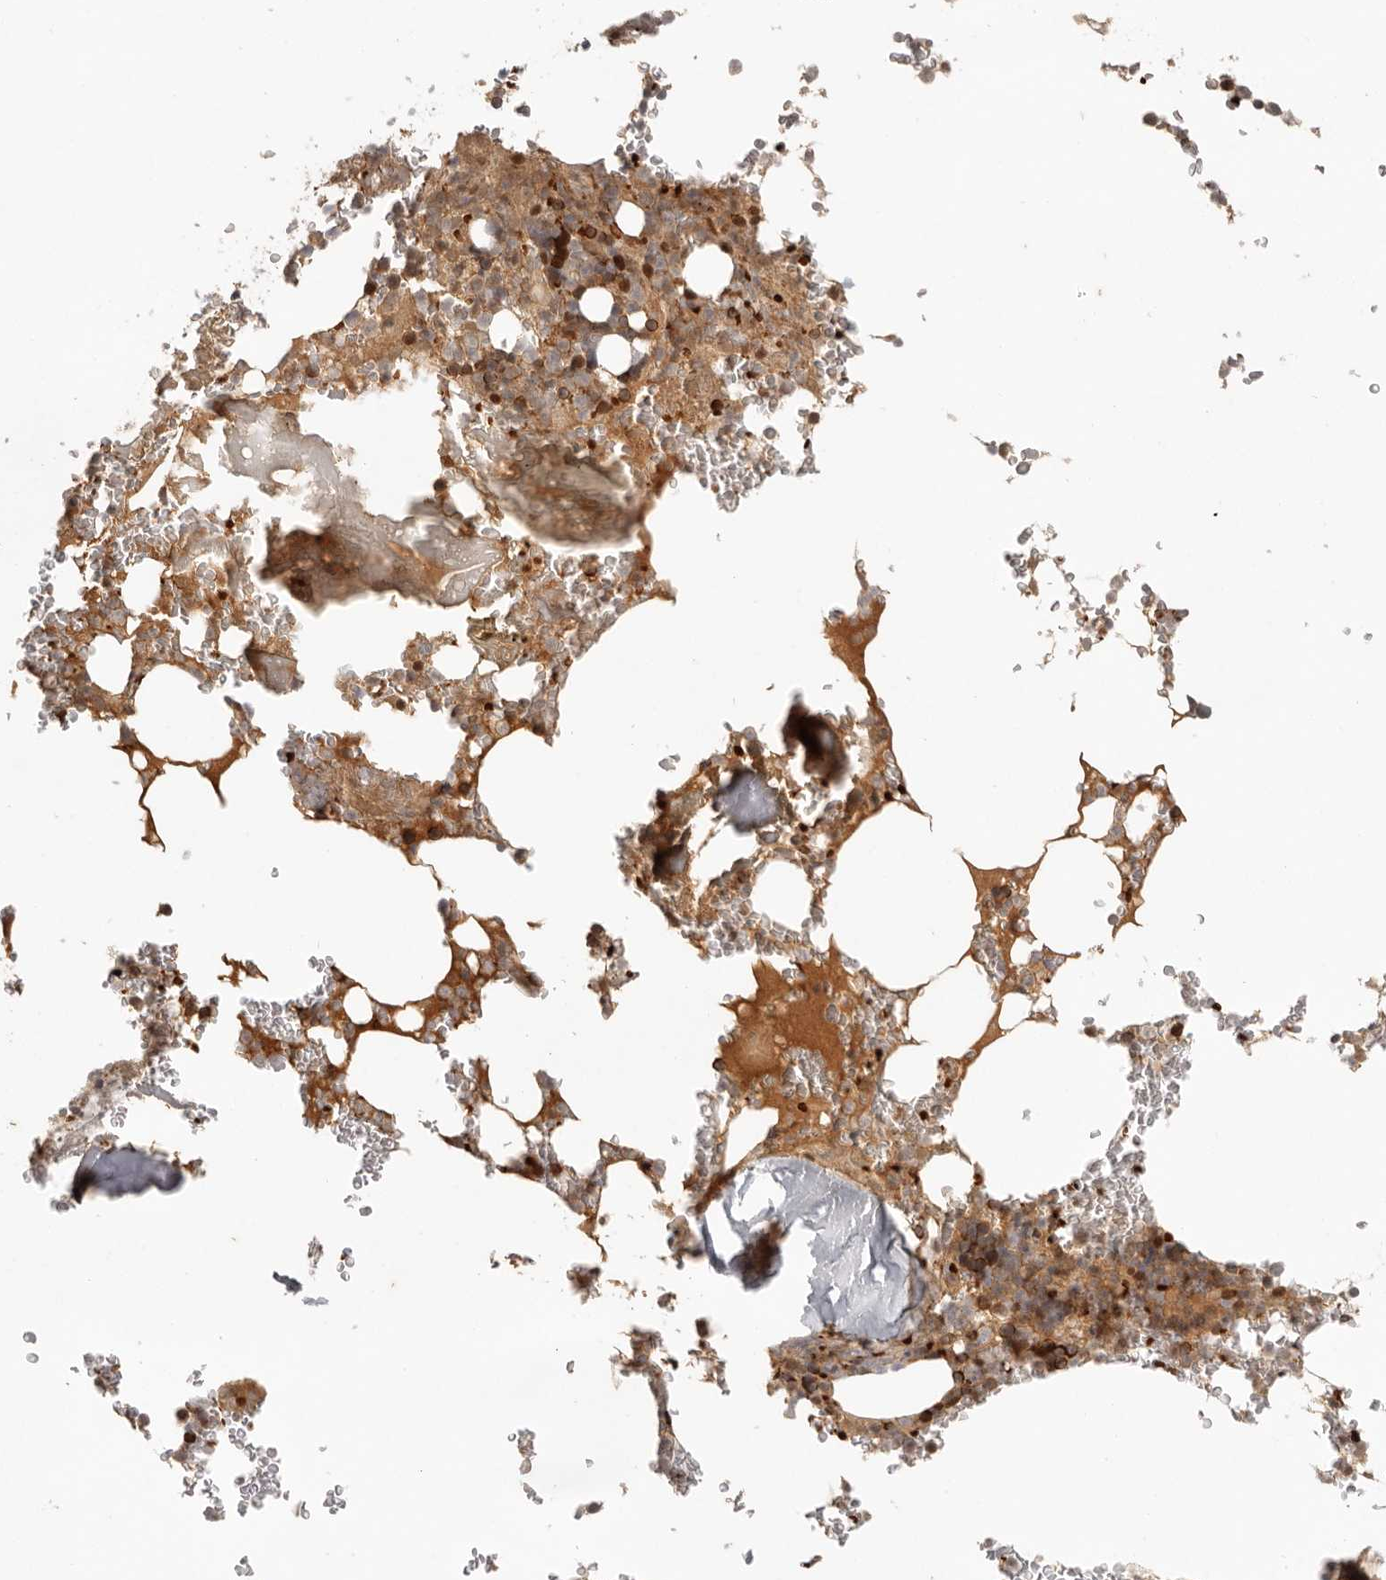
{"staining": {"intensity": "moderate", "quantity": ">75%", "location": "cytoplasmic/membranous,nuclear"}, "tissue": "bone marrow", "cell_type": "Hematopoietic cells", "image_type": "normal", "snomed": [{"axis": "morphology", "description": "Normal tissue, NOS"}, {"axis": "topography", "description": "Bone marrow"}], "caption": "Immunohistochemistry micrograph of normal human bone marrow stained for a protein (brown), which shows medium levels of moderate cytoplasmic/membranous,nuclear positivity in about >75% of hematopoietic cells.", "gene": "AHDC1", "patient": {"sex": "male", "age": 58}}